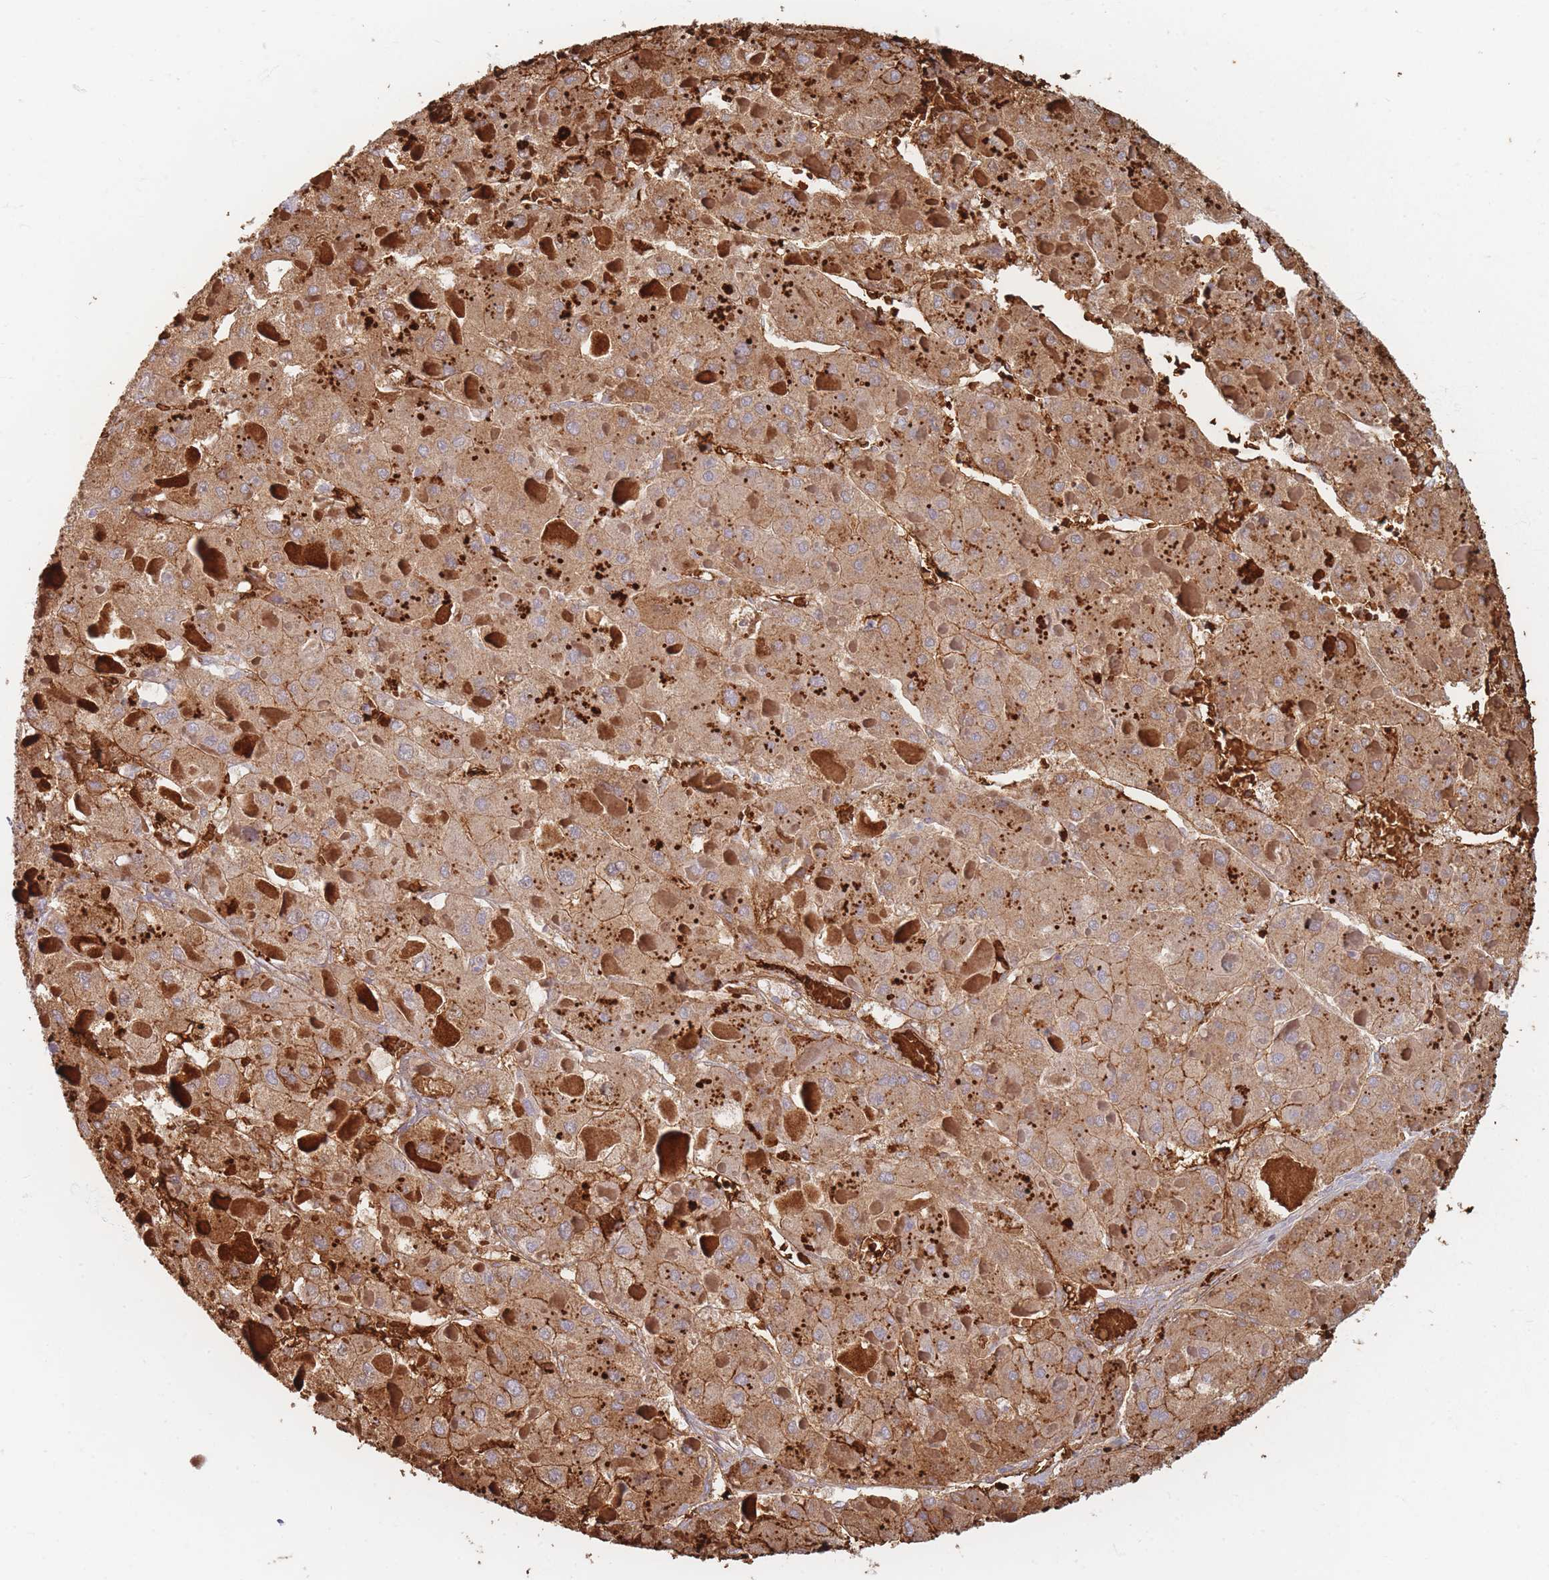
{"staining": {"intensity": "moderate", "quantity": ">75%", "location": "cytoplasmic/membranous"}, "tissue": "liver cancer", "cell_type": "Tumor cells", "image_type": "cancer", "snomed": [{"axis": "morphology", "description": "Carcinoma, Hepatocellular, NOS"}, {"axis": "topography", "description": "Liver"}], "caption": "DAB (3,3'-diaminobenzidine) immunohistochemical staining of hepatocellular carcinoma (liver) exhibits moderate cytoplasmic/membranous protein expression in about >75% of tumor cells.", "gene": "SLC2A6", "patient": {"sex": "female", "age": 73}}